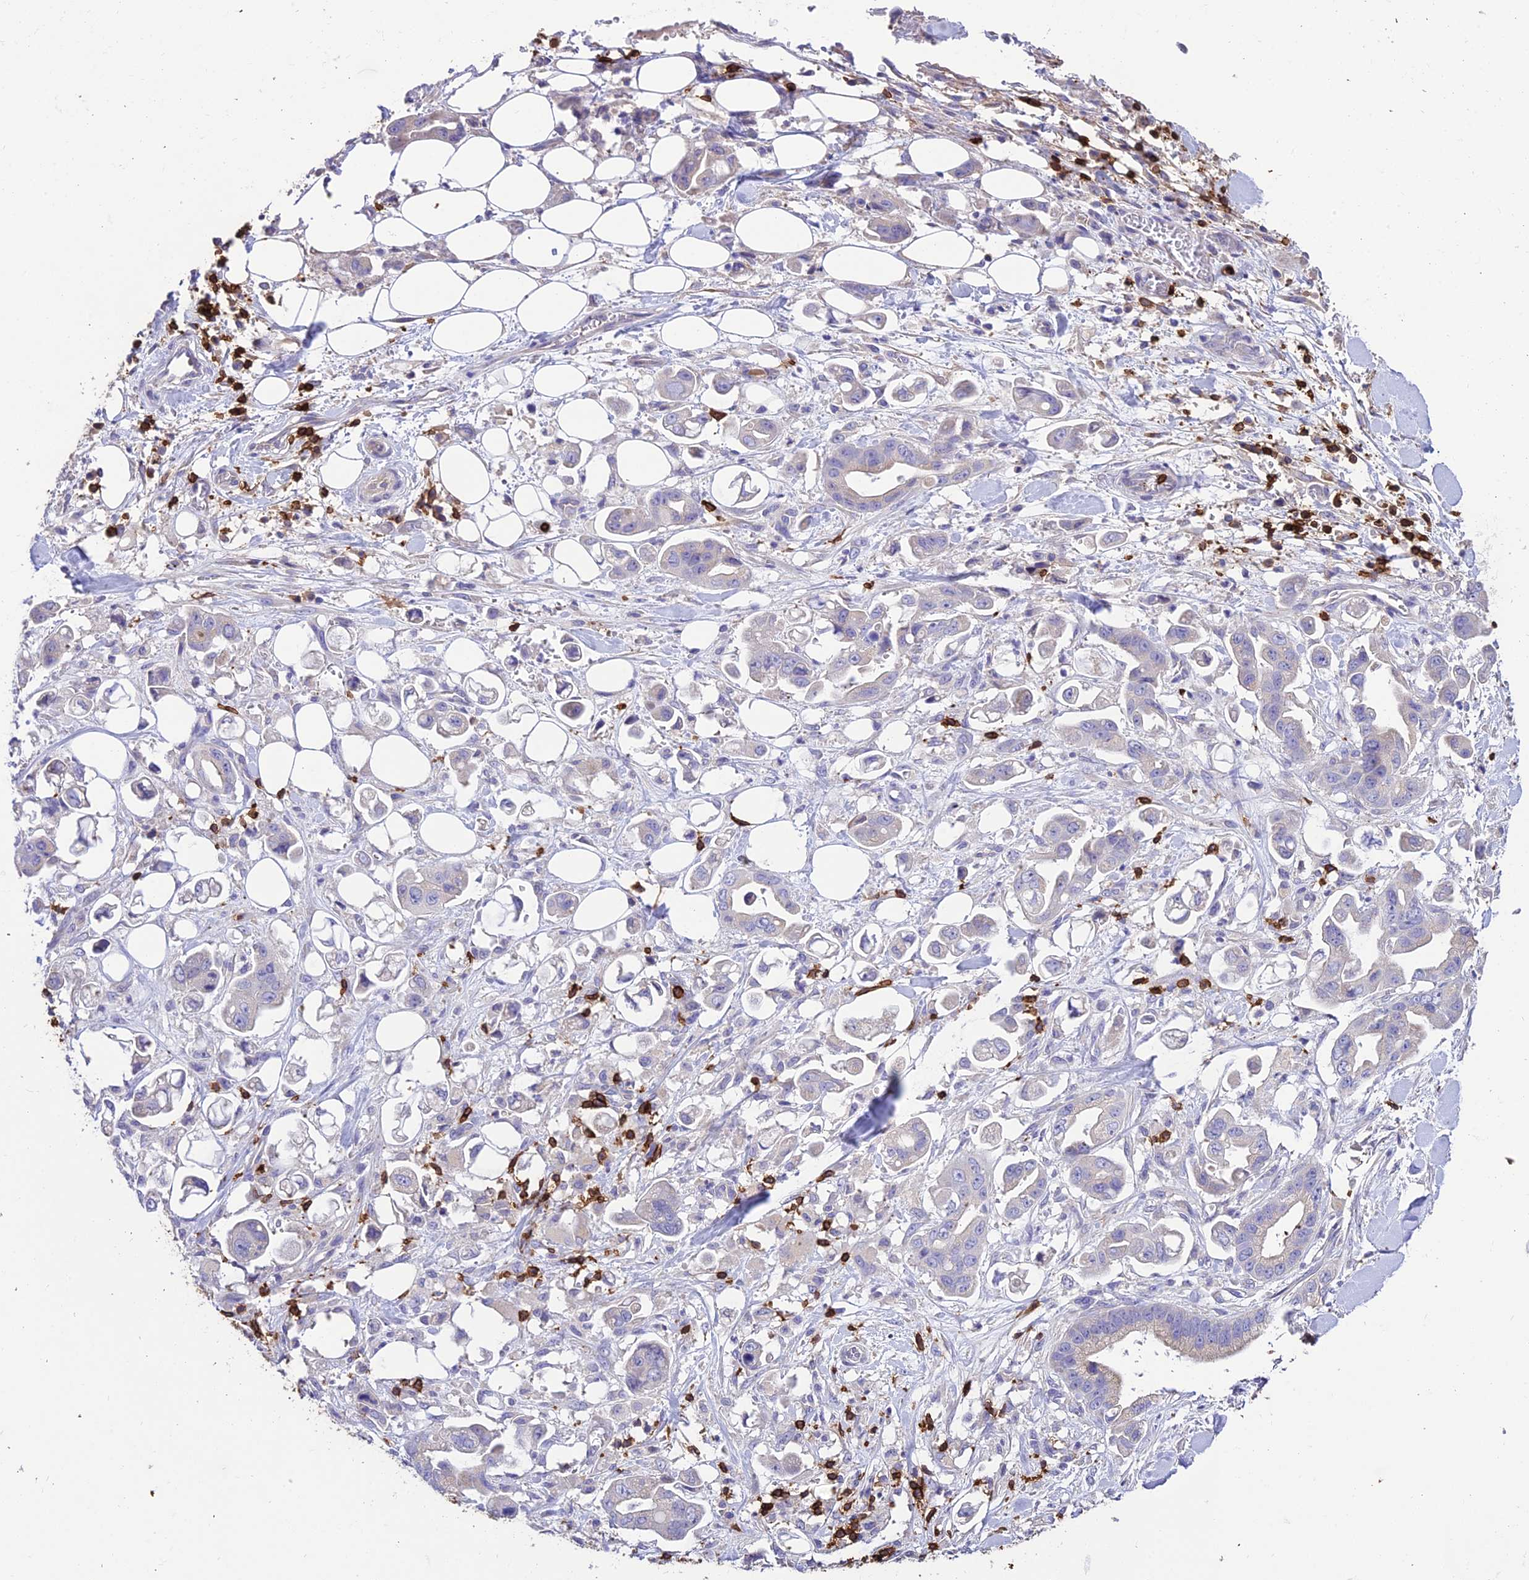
{"staining": {"intensity": "negative", "quantity": "none", "location": "none"}, "tissue": "stomach cancer", "cell_type": "Tumor cells", "image_type": "cancer", "snomed": [{"axis": "morphology", "description": "Adenocarcinoma, NOS"}, {"axis": "topography", "description": "Stomach"}], "caption": "The image reveals no staining of tumor cells in stomach cancer.", "gene": "PTPRCAP", "patient": {"sex": "male", "age": 62}}